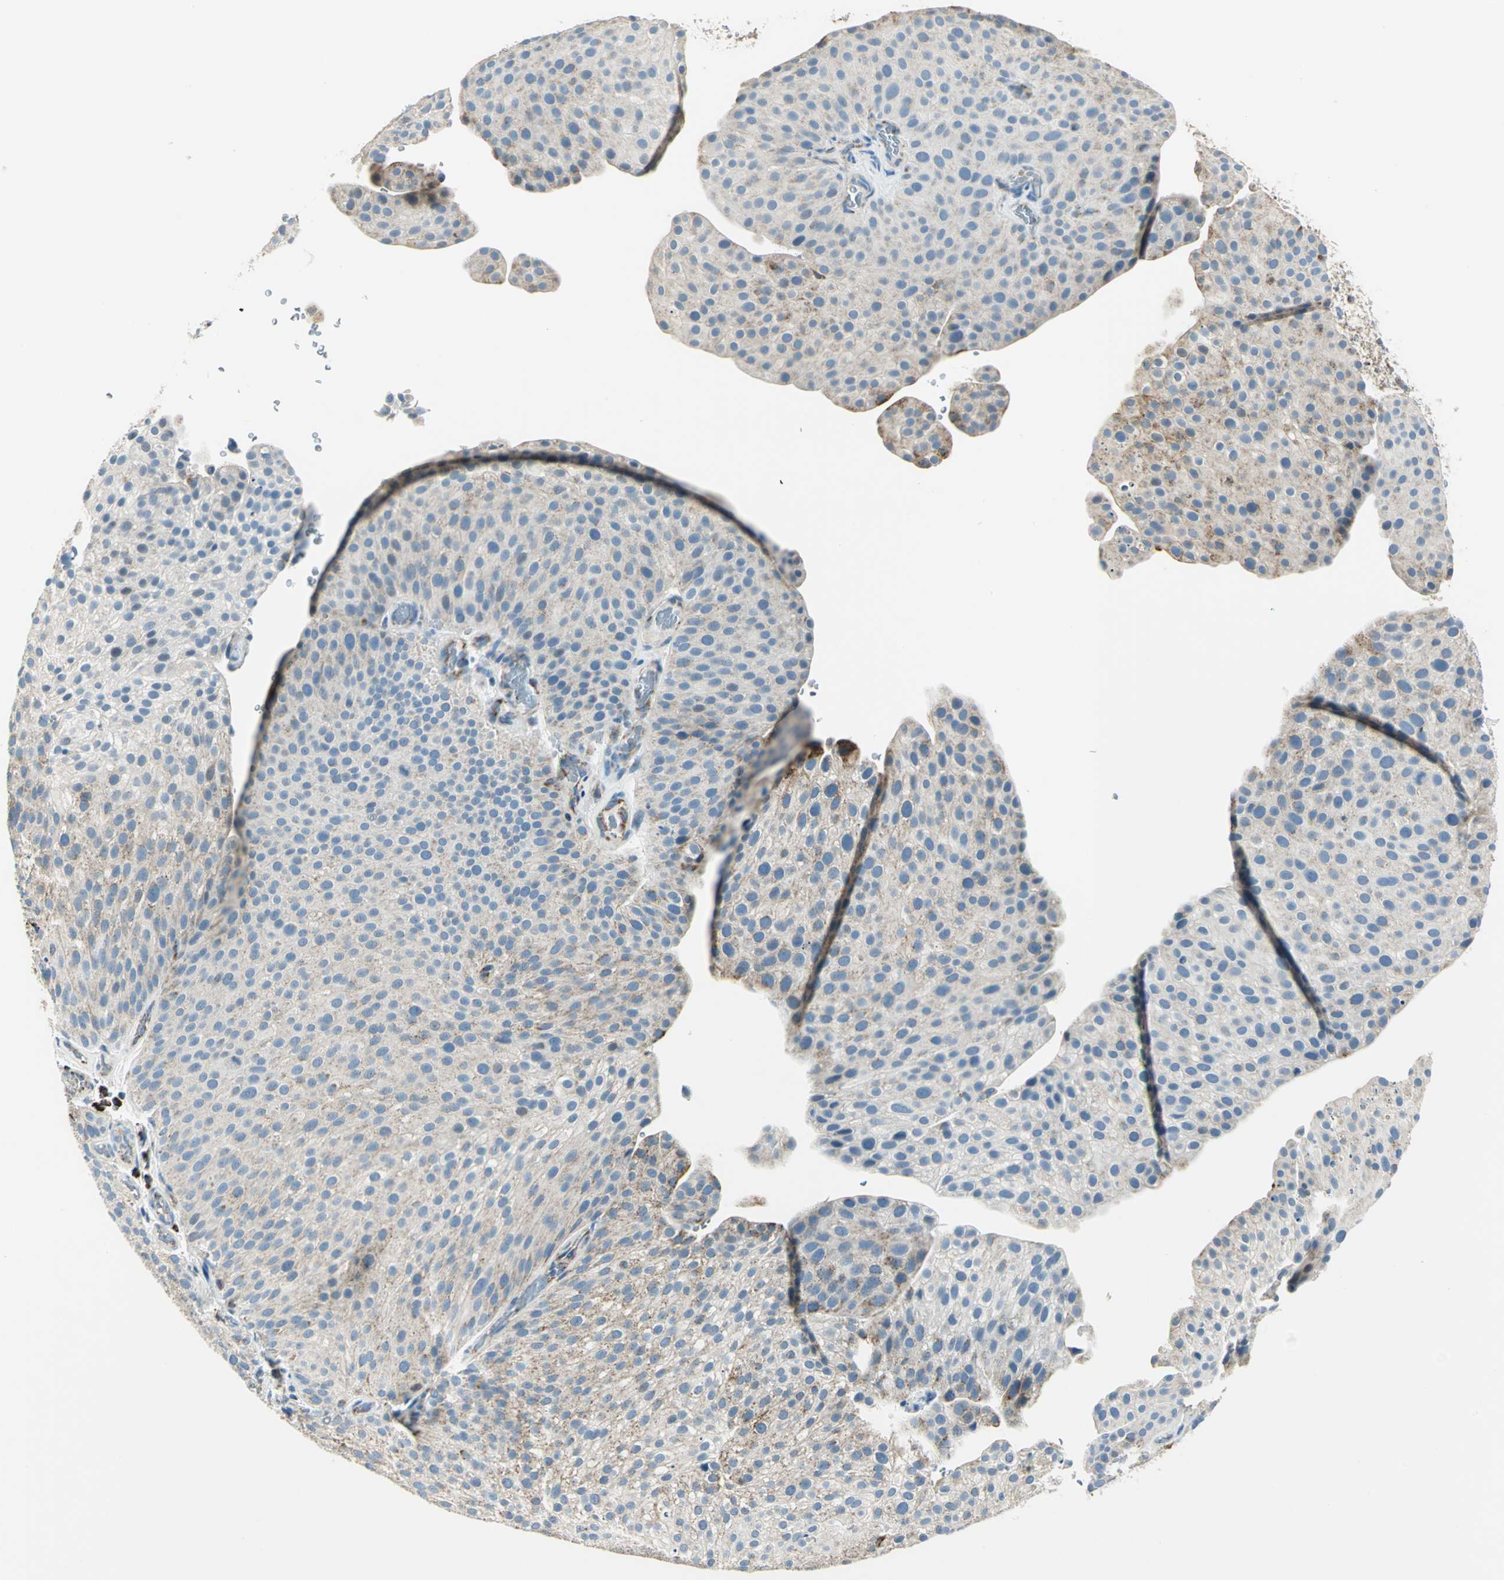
{"staining": {"intensity": "weak", "quantity": "25%-75%", "location": "cytoplasmic/membranous"}, "tissue": "urothelial cancer", "cell_type": "Tumor cells", "image_type": "cancer", "snomed": [{"axis": "morphology", "description": "Urothelial carcinoma, Low grade"}, {"axis": "topography", "description": "Smooth muscle"}, {"axis": "topography", "description": "Urinary bladder"}], "caption": "Low-grade urothelial carcinoma was stained to show a protein in brown. There is low levels of weak cytoplasmic/membranous positivity in about 25%-75% of tumor cells.", "gene": "ACADM", "patient": {"sex": "male", "age": 60}}